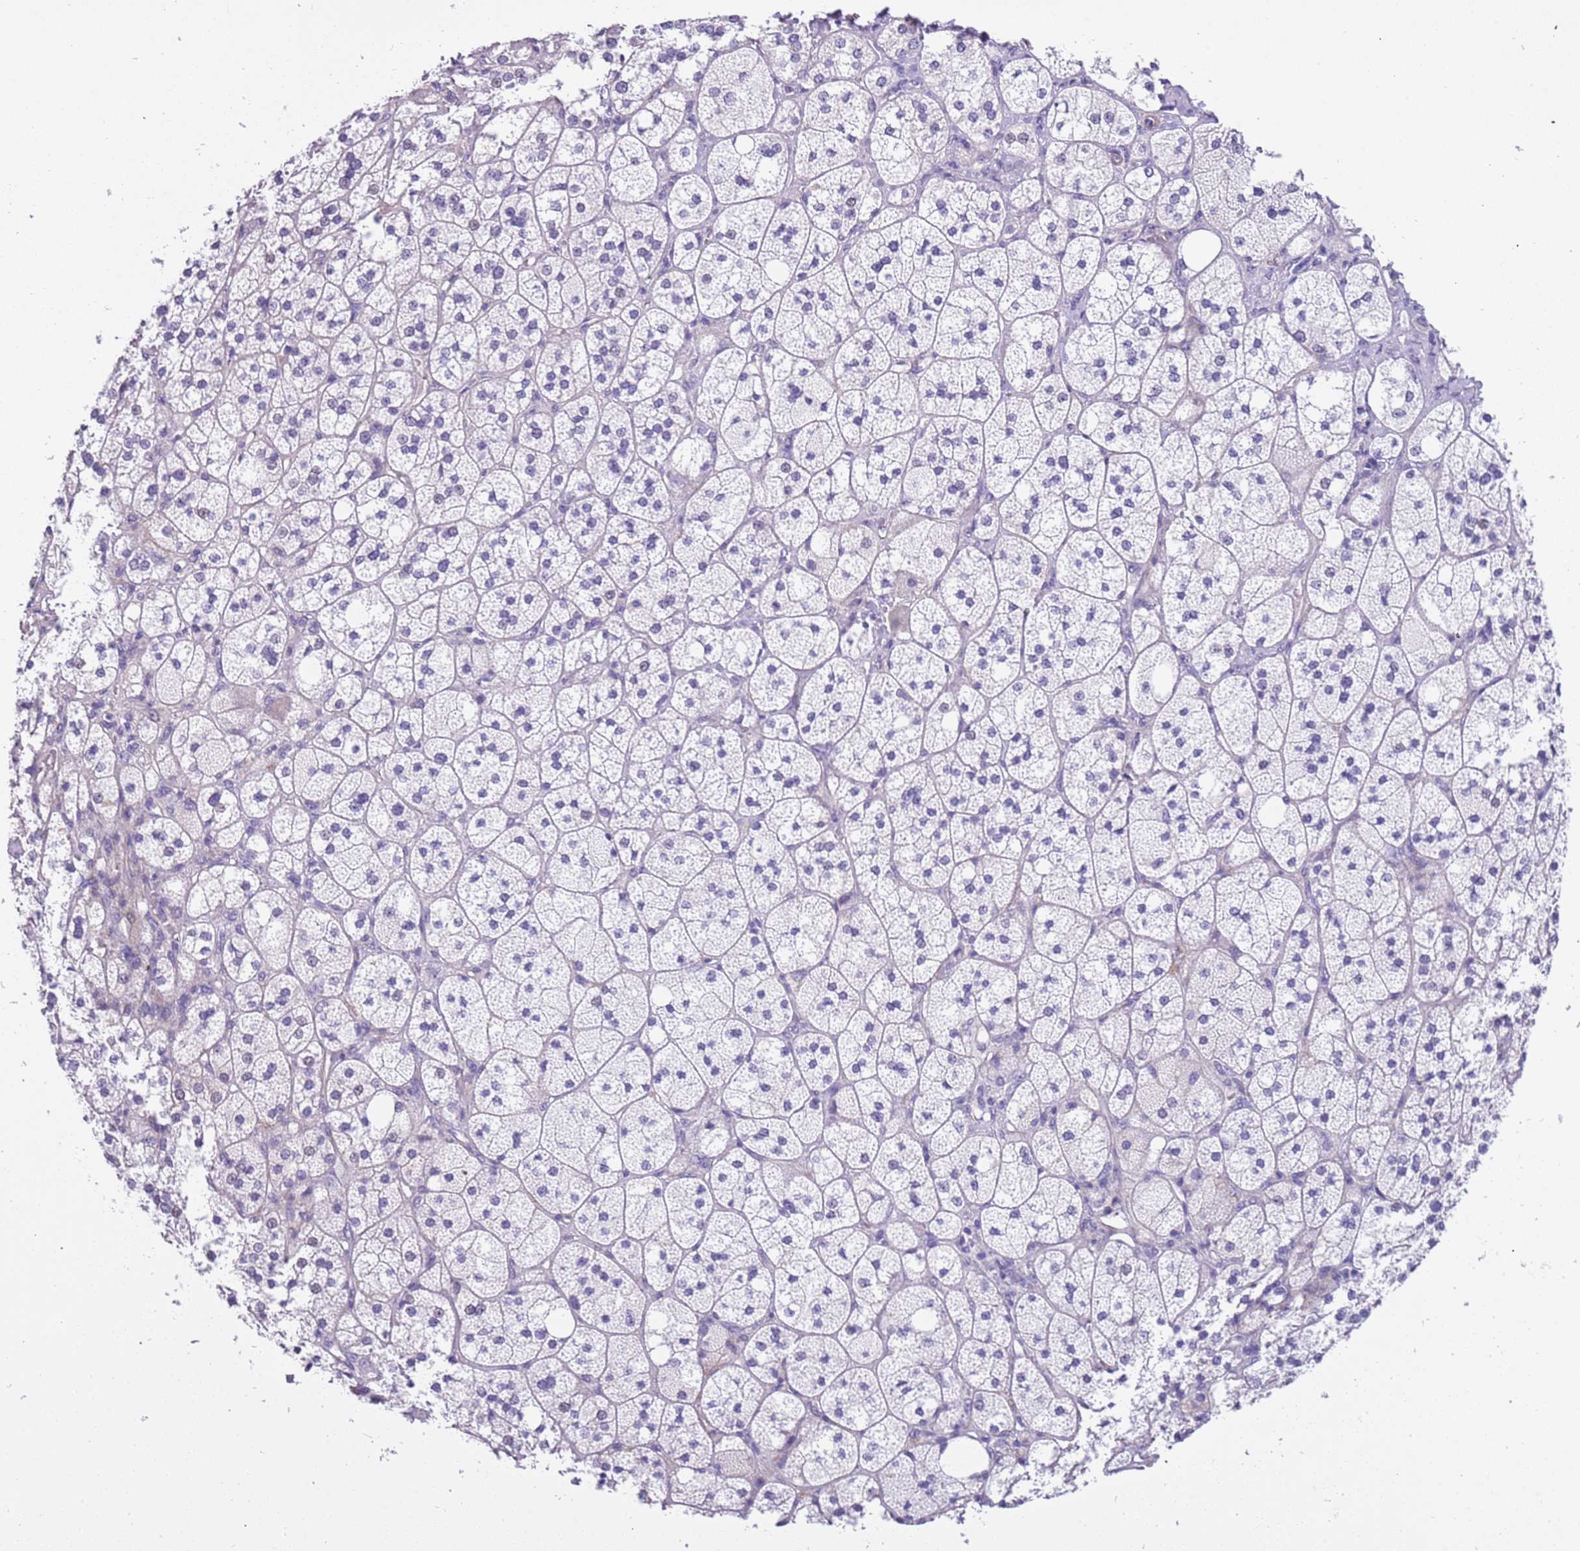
{"staining": {"intensity": "negative", "quantity": "none", "location": "none"}, "tissue": "adrenal gland", "cell_type": "Glandular cells", "image_type": "normal", "snomed": [{"axis": "morphology", "description": "Normal tissue, NOS"}, {"axis": "topography", "description": "Adrenal gland"}], "caption": "This is an immunohistochemistry photomicrograph of normal human adrenal gland. There is no positivity in glandular cells.", "gene": "PCGF2", "patient": {"sex": "male", "age": 61}}